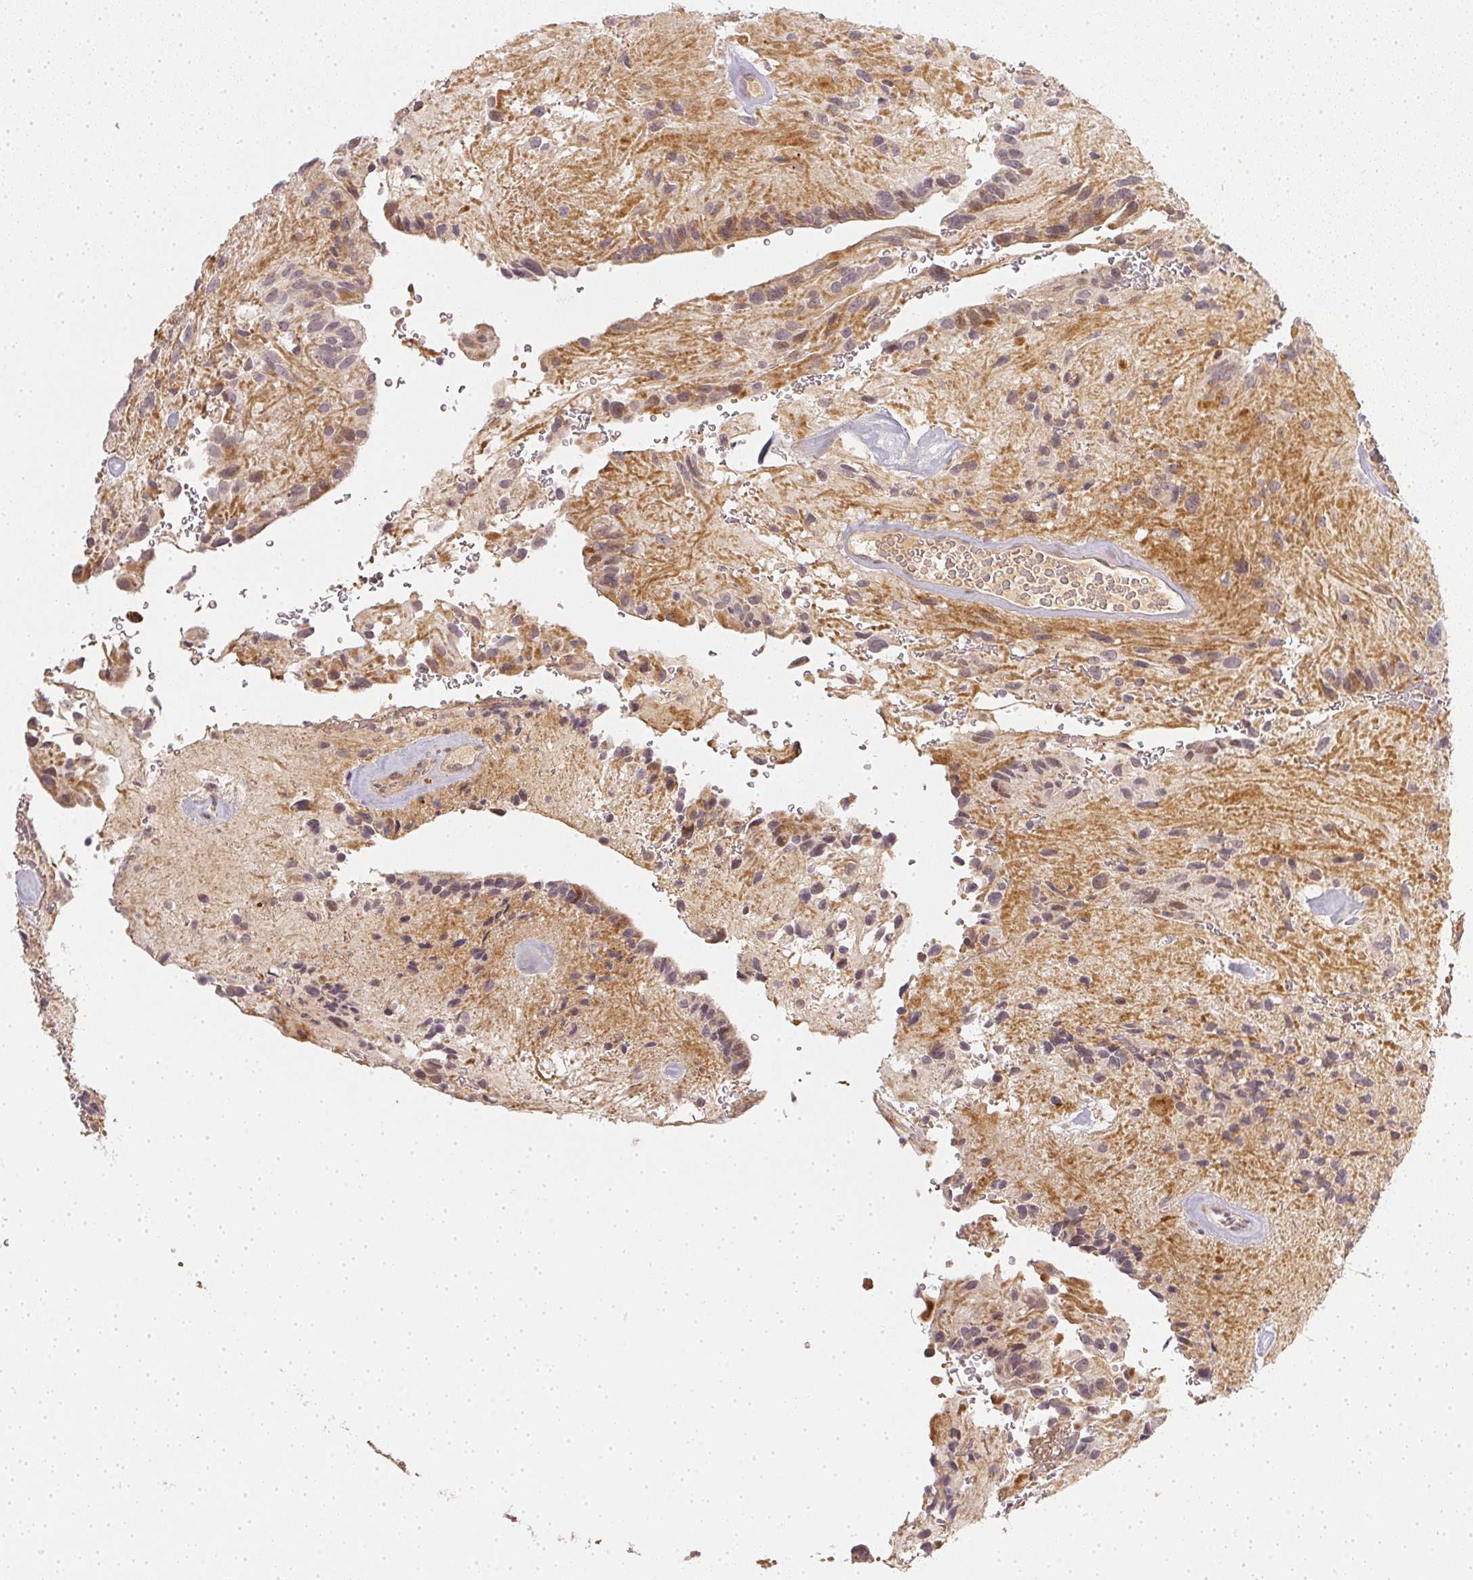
{"staining": {"intensity": "negative", "quantity": "none", "location": "none"}, "tissue": "glioma", "cell_type": "Tumor cells", "image_type": "cancer", "snomed": [{"axis": "morphology", "description": "Glioma, malignant, Low grade"}, {"axis": "topography", "description": "Brain"}], "caption": "Immunohistochemistry (IHC) of human low-grade glioma (malignant) reveals no expression in tumor cells. (Immunohistochemistry, brightfield microscopy, high magnification).", "gene": "SERPINE1", "patient": {"sex": "male", "age": 31}}